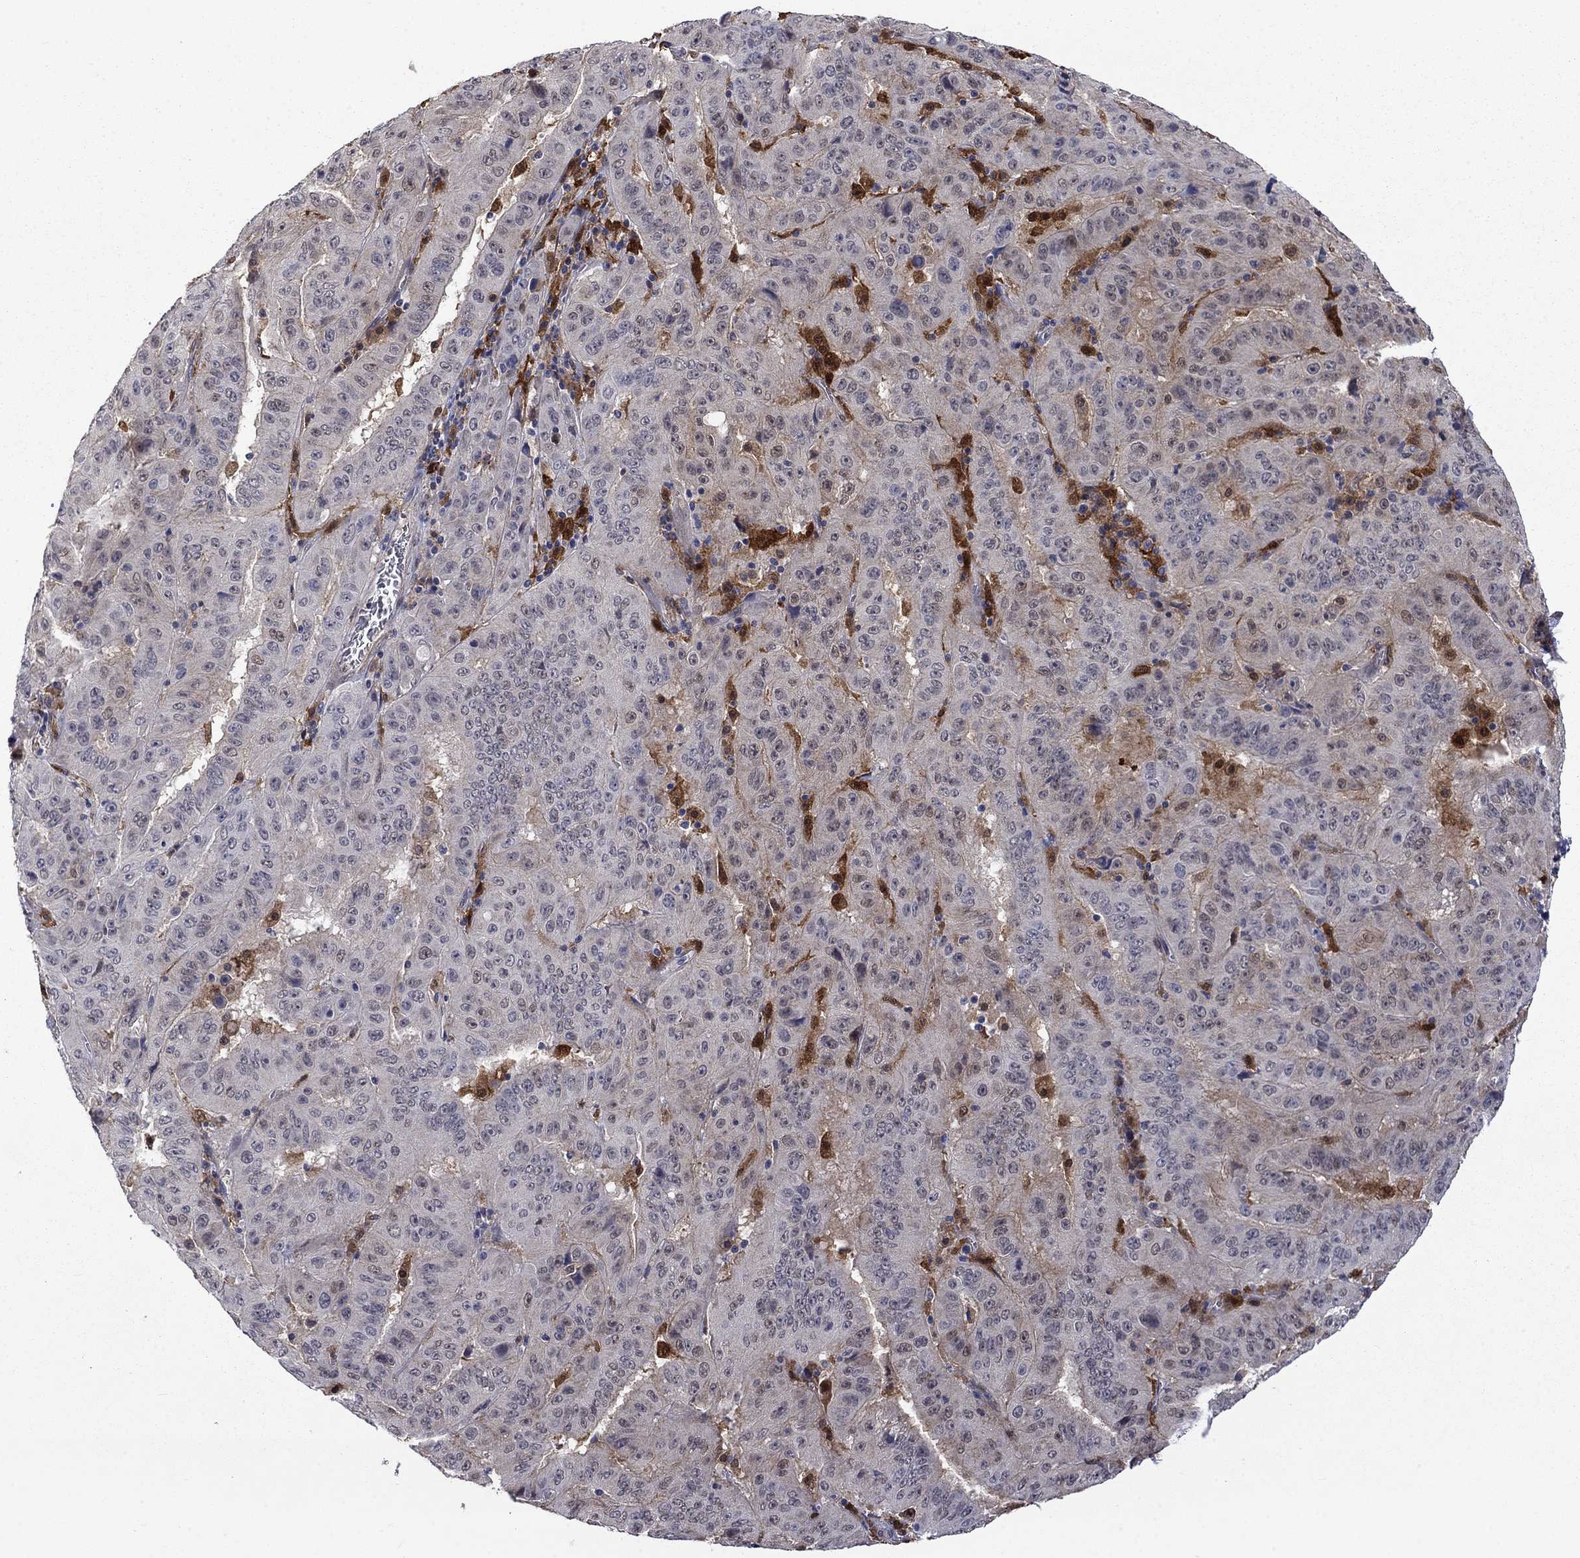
{"staining": {"intensity": "negative", "quantity": "none", "location": "none"}, "tissue": "pancreatic cancer", "cell_type": "Tumor cells", "image_type": "cancer", "snomed": [{"axis": "morphology", "description": "Adenocarcinoma, NOS"}, {"axis": "topography", "description": "Pancreas"}], "caption": "This is a micrograph of immunohistochemistry (IHC) staining of adenocarcinoma (pancreatic), which shows no positivity in tumor cells. (DAB (3,3'-diaminobenzidine) immunohistochemistry (IHC) with hematoxylin counter stain).", "gene": "CBR1", "patient": {"sex": "male", "age": 63}}